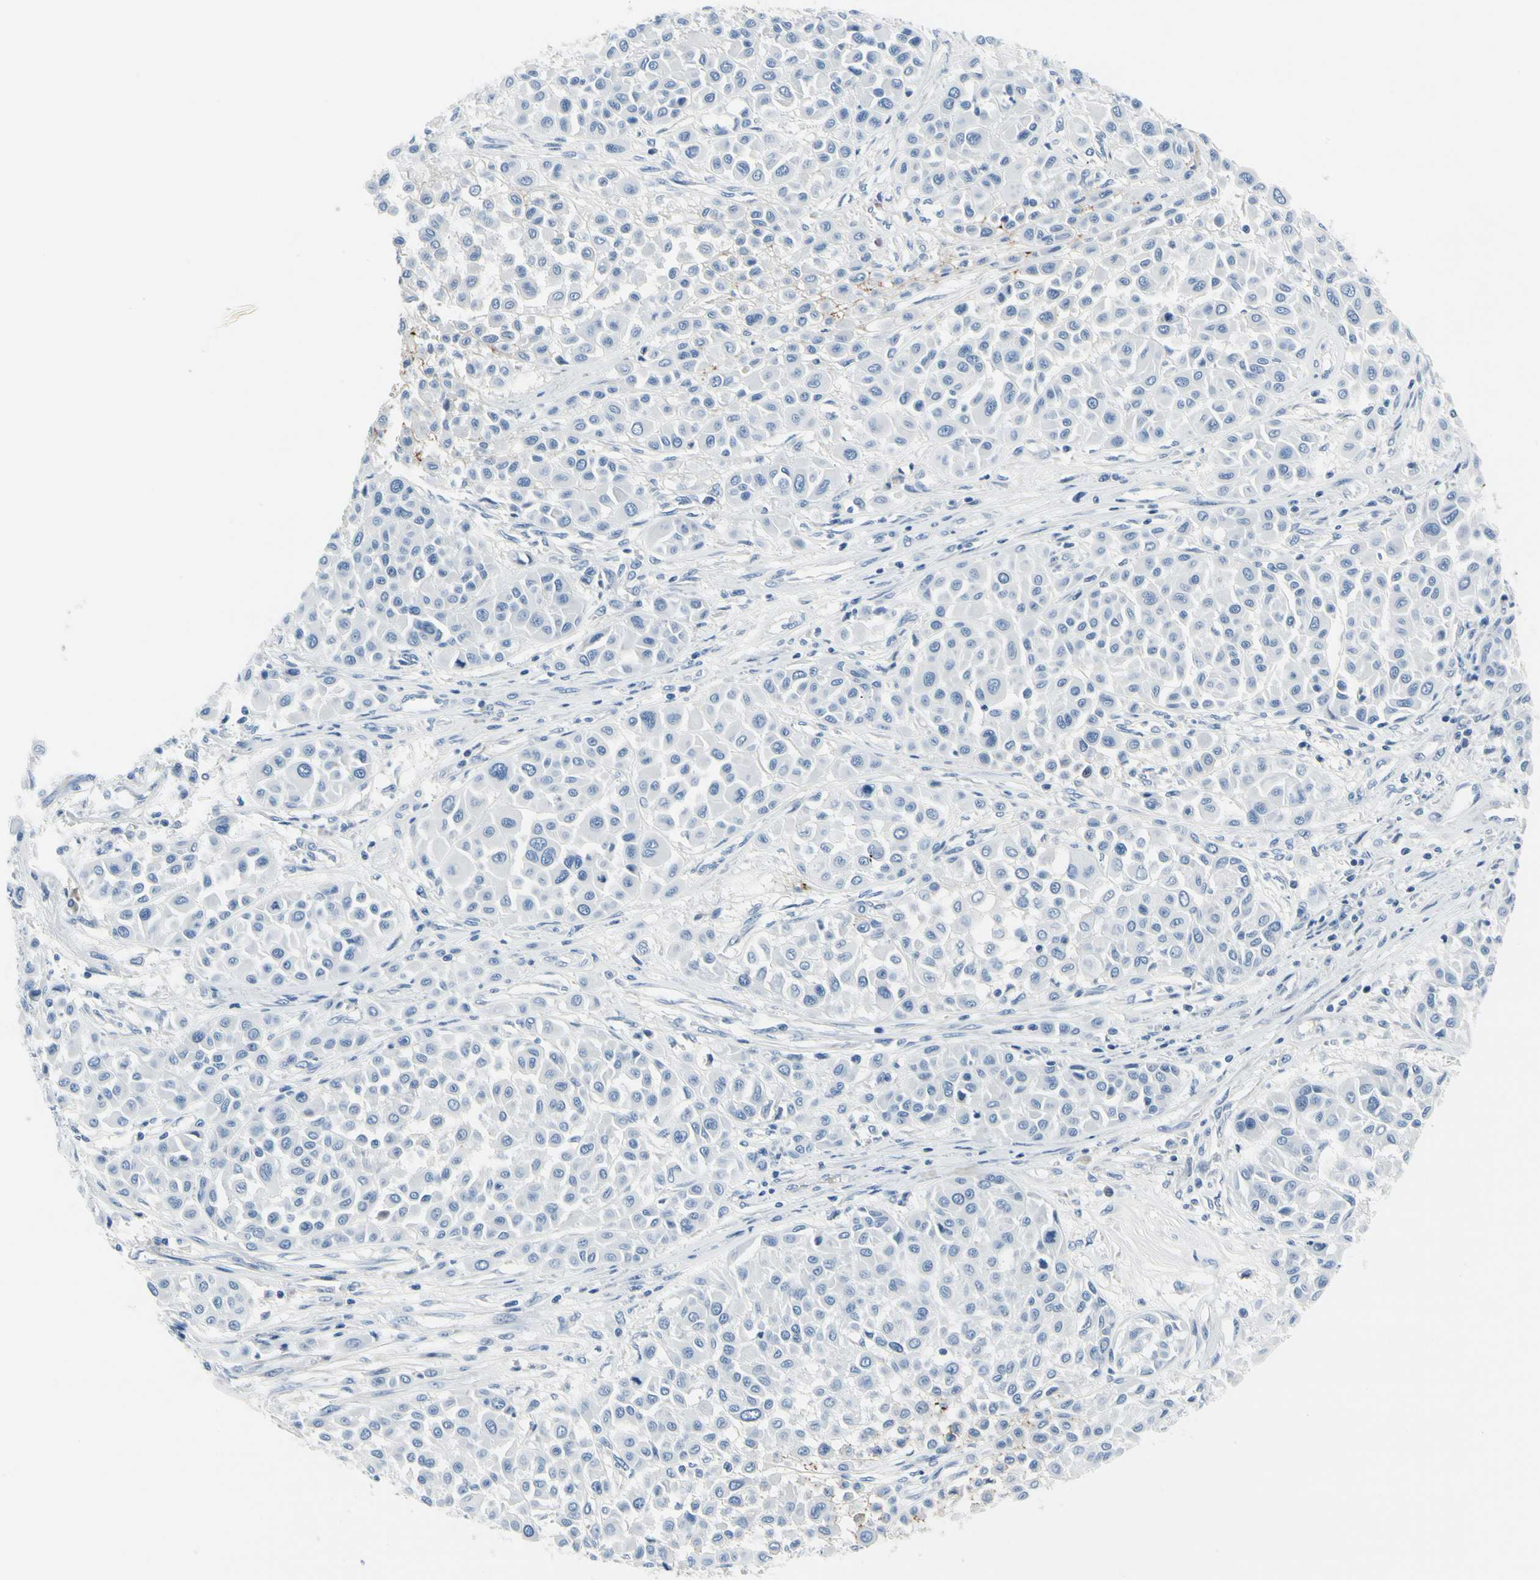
{"staining": {"intensity": "negative", "quantity": "none", "location": "none"}, "tissue": "melanoma", "cell_type": "Tumor cells", "image_type": "cancer", "snomed": [{"axis": "morphology", "description": "Malignant melanoma, Metastatic site"}, {"axis": "topography", "description": "Soft tissue"}], "caption": "Melanoma was stained to show a protein in brown. There is no significant positivity in tumor cells. Brightfield microscopy of immunohistochemistry stained with DAB (3,3'-diaminobenzidine) (brown) and hematoxylin (blue), captured at high magnification.", "gene": "MUC5B", "patient": {"sex": "male", "age": 41}}